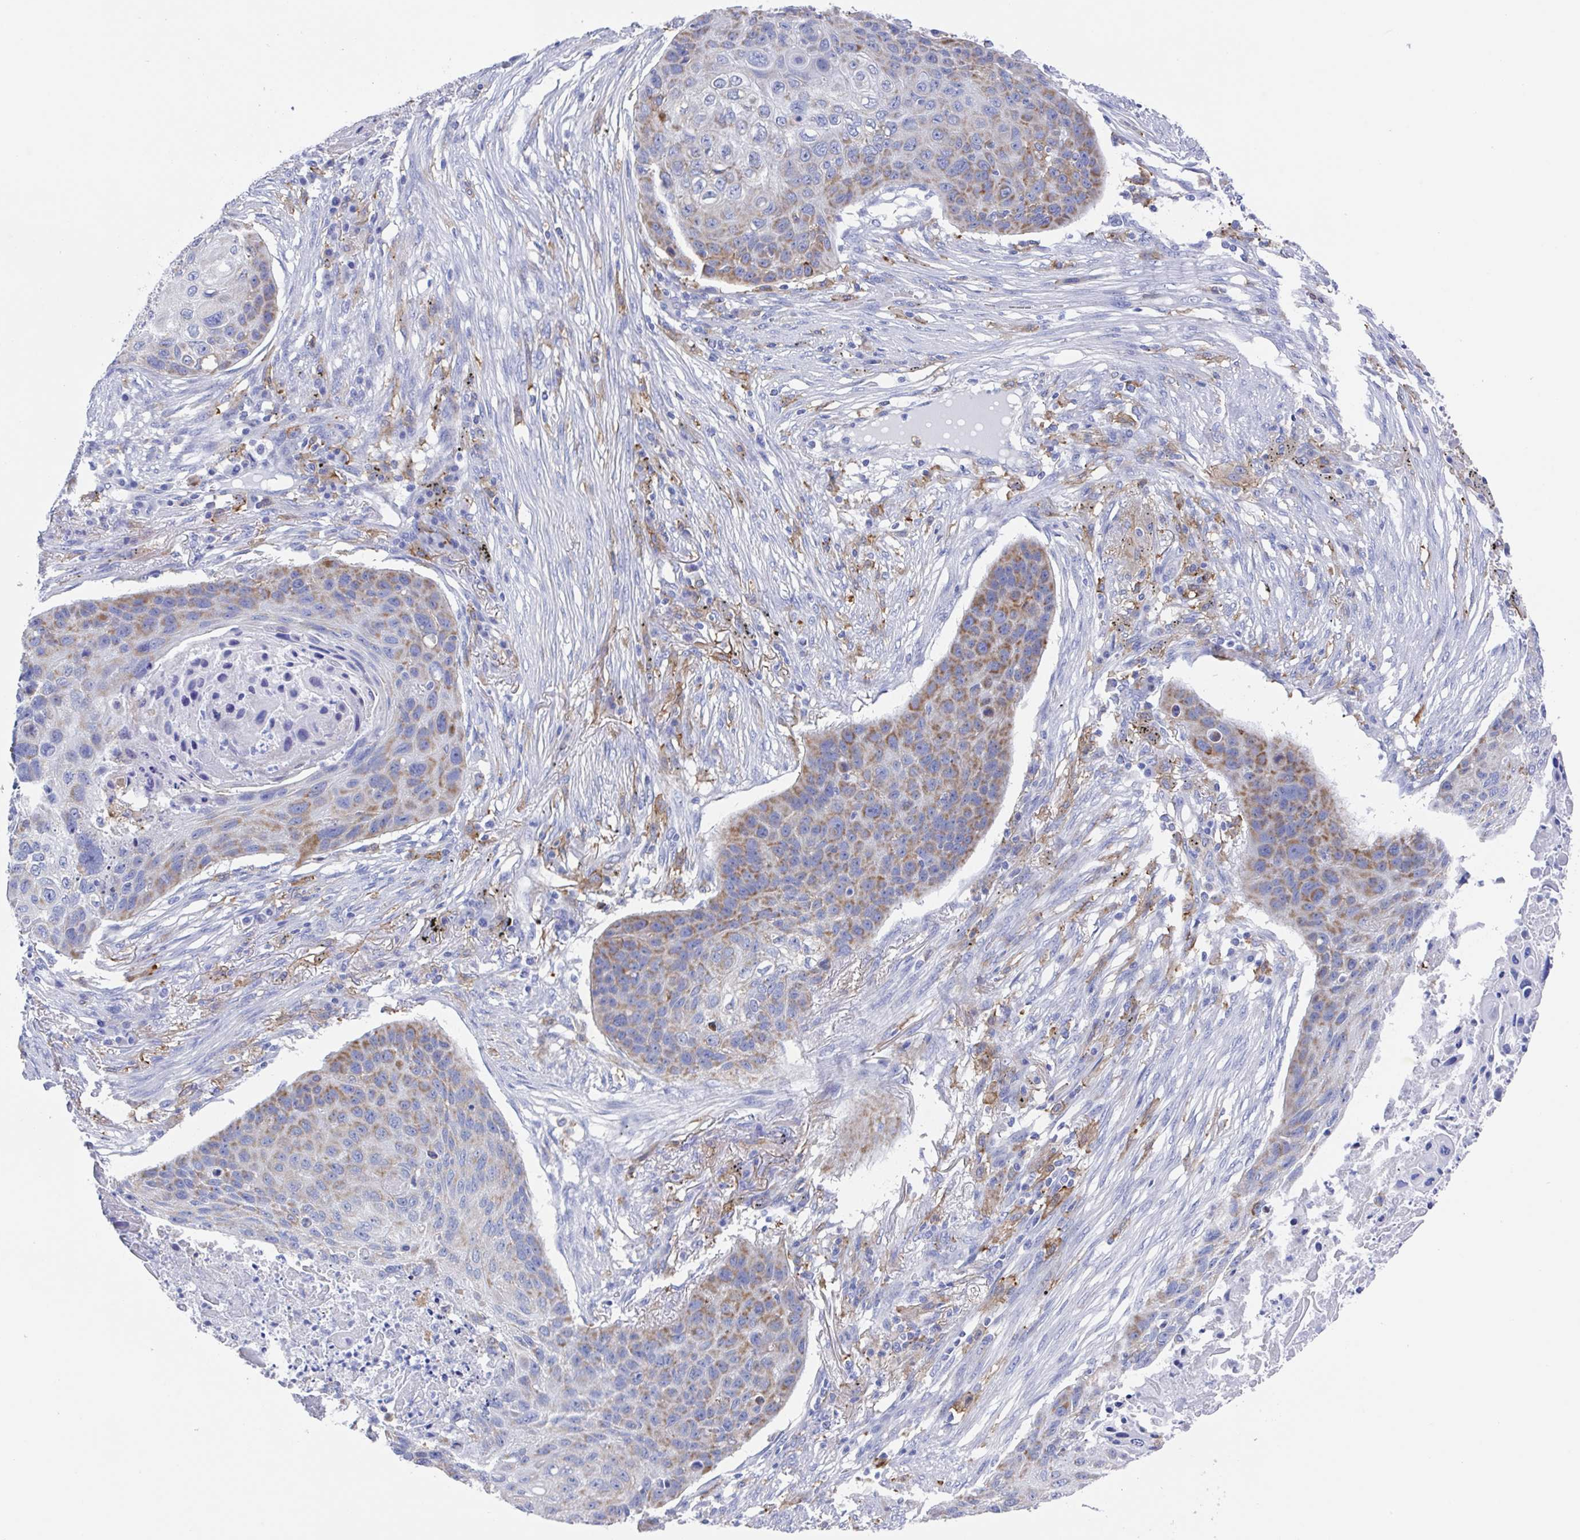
{"staining": {"intensity": "moderate", "quantity": "25%-75%", "location": "cytoplasmic/membranous"}, "tissue": "lung cancer", "cell_type": "Tumor cells", "image_type": "cancer", "snomed": [{"axis": "morphology", "description": "Squamous cell carcinoma, NOS"}, {"axis": "topography", "description": "Lung"}], "caption": "A photomicrograph of lung cancer (squamous cell carcinoma) stained for a protein displays moderate cytoplasmic/membranous brown staining in tumor cells. (DAB (3,3'-diaminobenzidine) IHC with brightfield microscopy, high magnification).", "gene": "FCGR3A", "patient": {"sex": "female", "age": 63}}